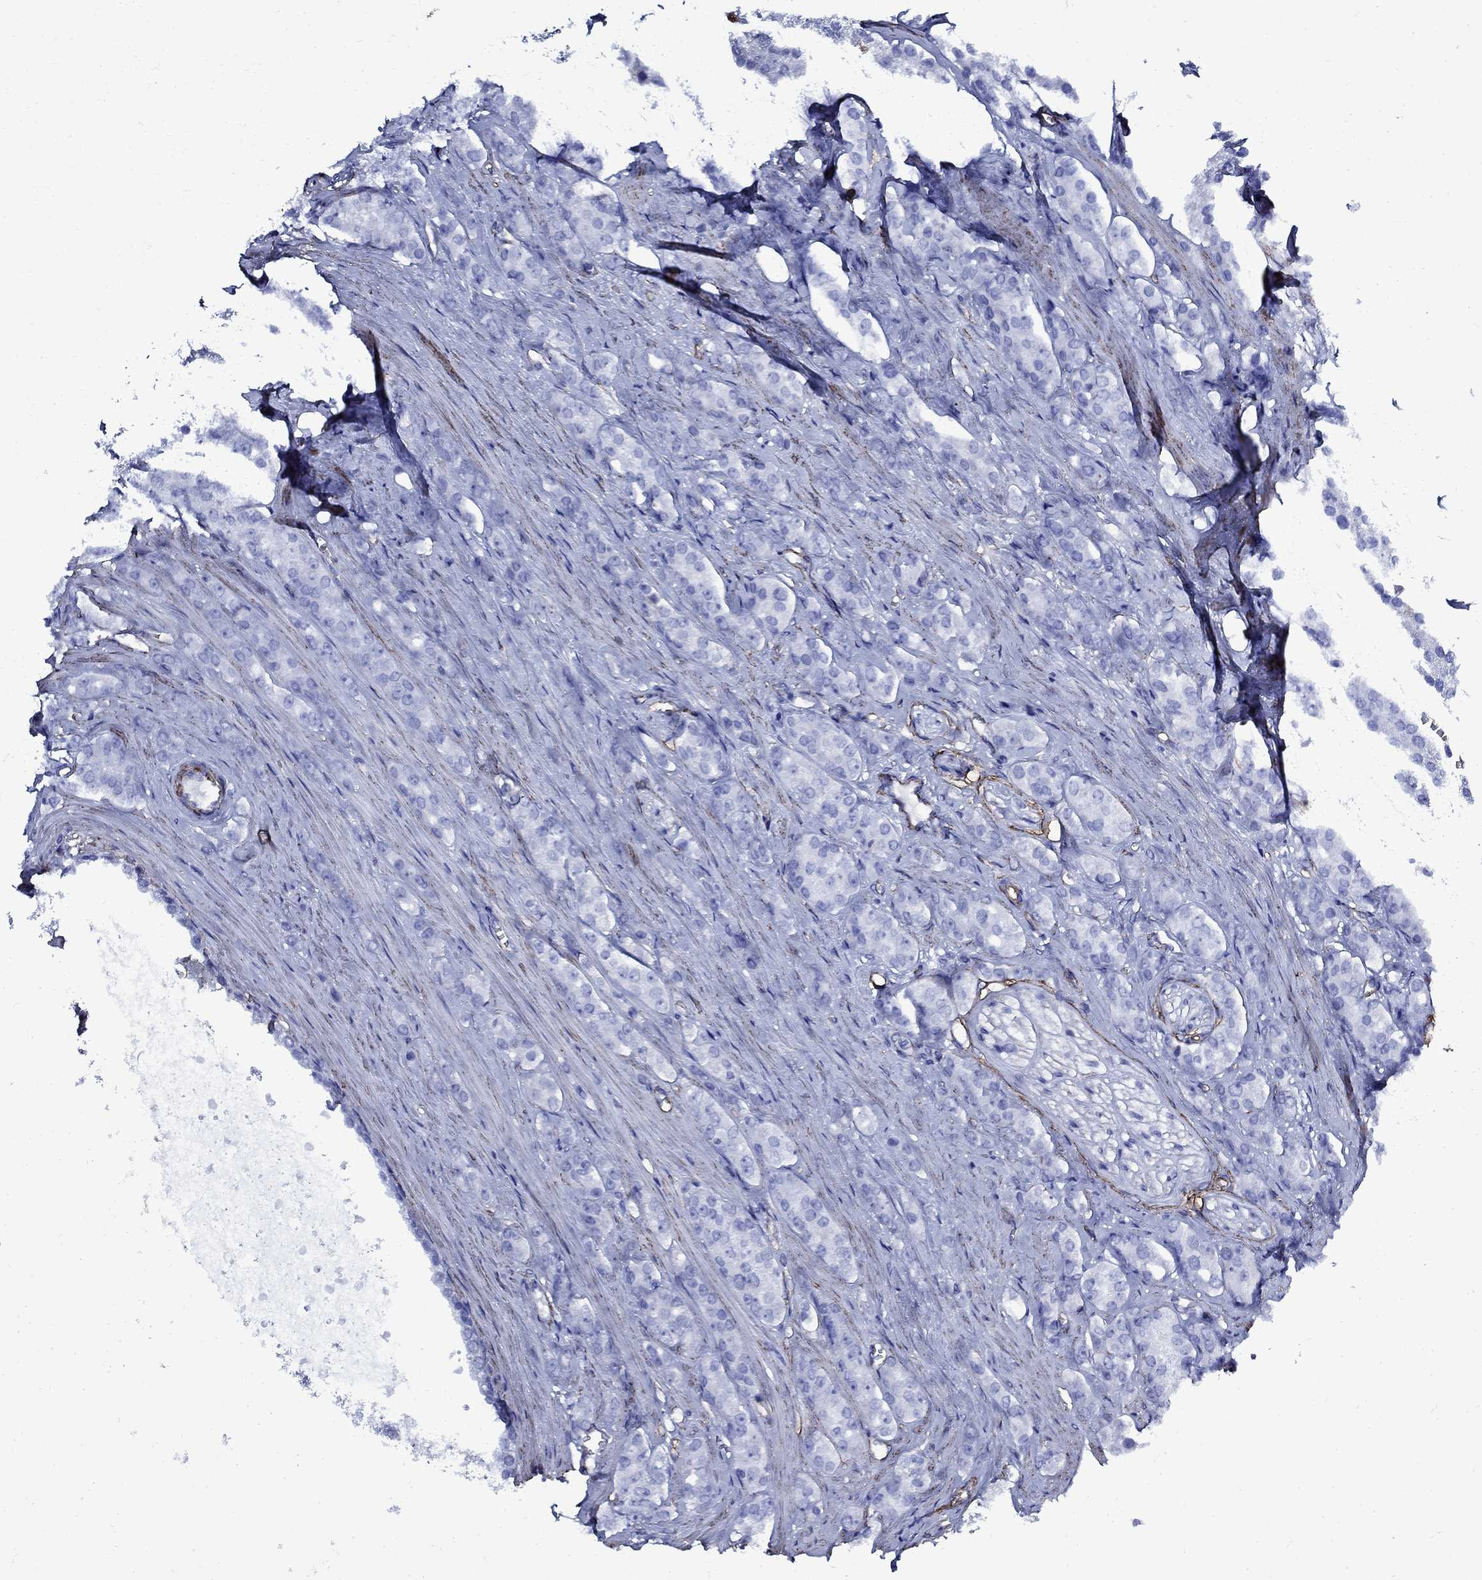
{"staining": {"intensity": "negative", "quantity": "none", "location": "none"}, "tissue": "prostate cancer", "cell_type": "Tumor cells", "image_type": "cancer", "snomed": [{"axis": "morphology", "description": "Adenocarcinoma, NOS"}, {"axis": "topography", "description": "Prostate"}], "caption": "Tumor cells show no significant protein positivity in prostate cancer (adenocarcinoma).", "gene": "VTN", "patient": {"sex": "male", "age": 67}}